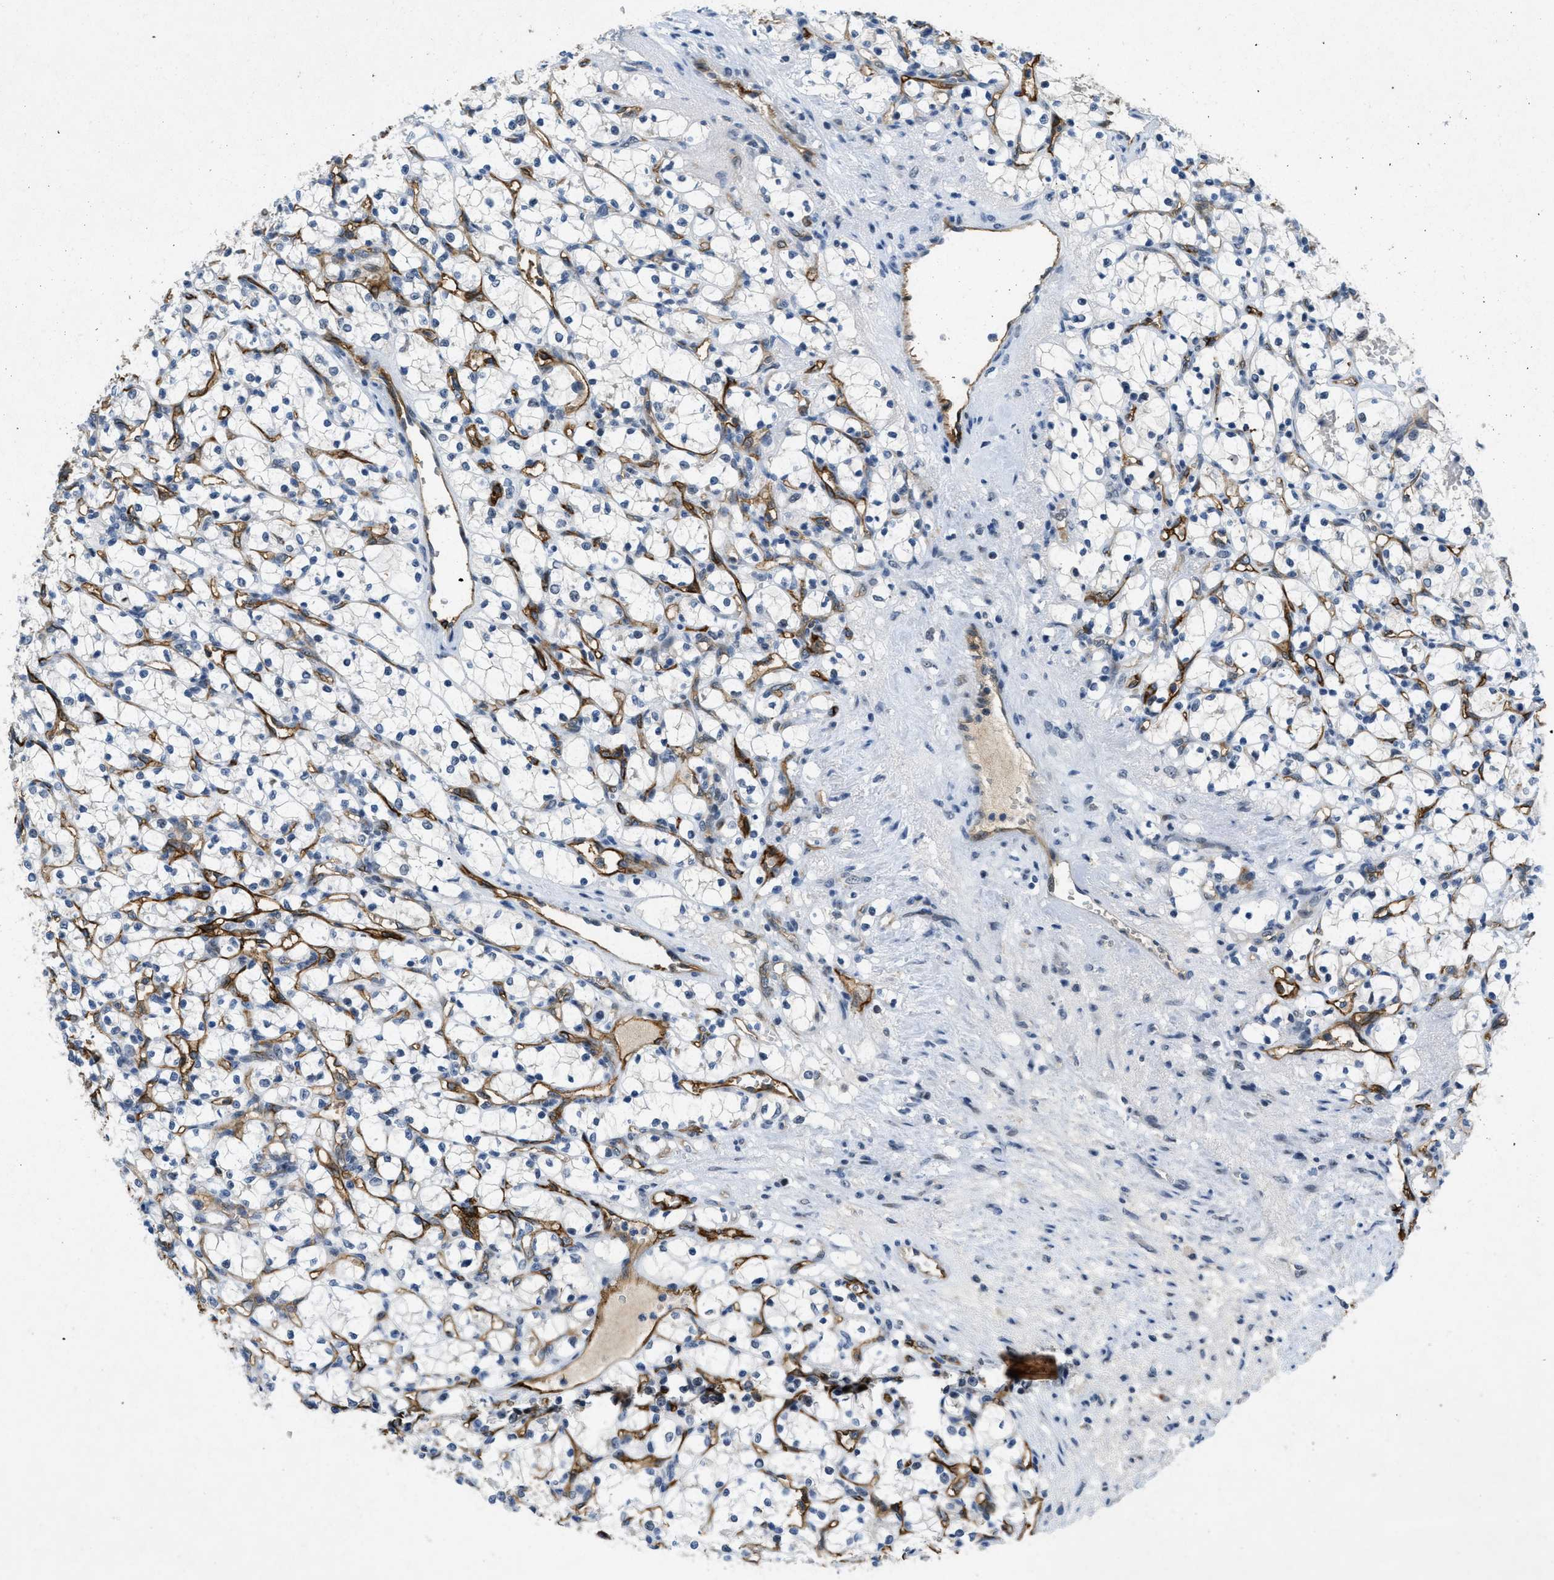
{"staining": {"intensity": "negative", "quantity": "none", "location": "none"}, "tissue": "renal cancer", "cell_type": "Tumor cells", "image_type": "cancer", "snomed": [{"axis": "morphology", "description": "Adenocarcinoma, NOS"}, {"axis": "topography", "description": "Kidney"}], "caption": "Tumor cells are negative for protein expression in human adenocarcinoma (renal). Brightfield microscopy of immunohistochemistry (IHC) stained with DAB (brown) and hematoxylin (blue), captured at high magnification.", "gene": "SLCO2A1", "patient": {"sex": "female", "age": 69}}